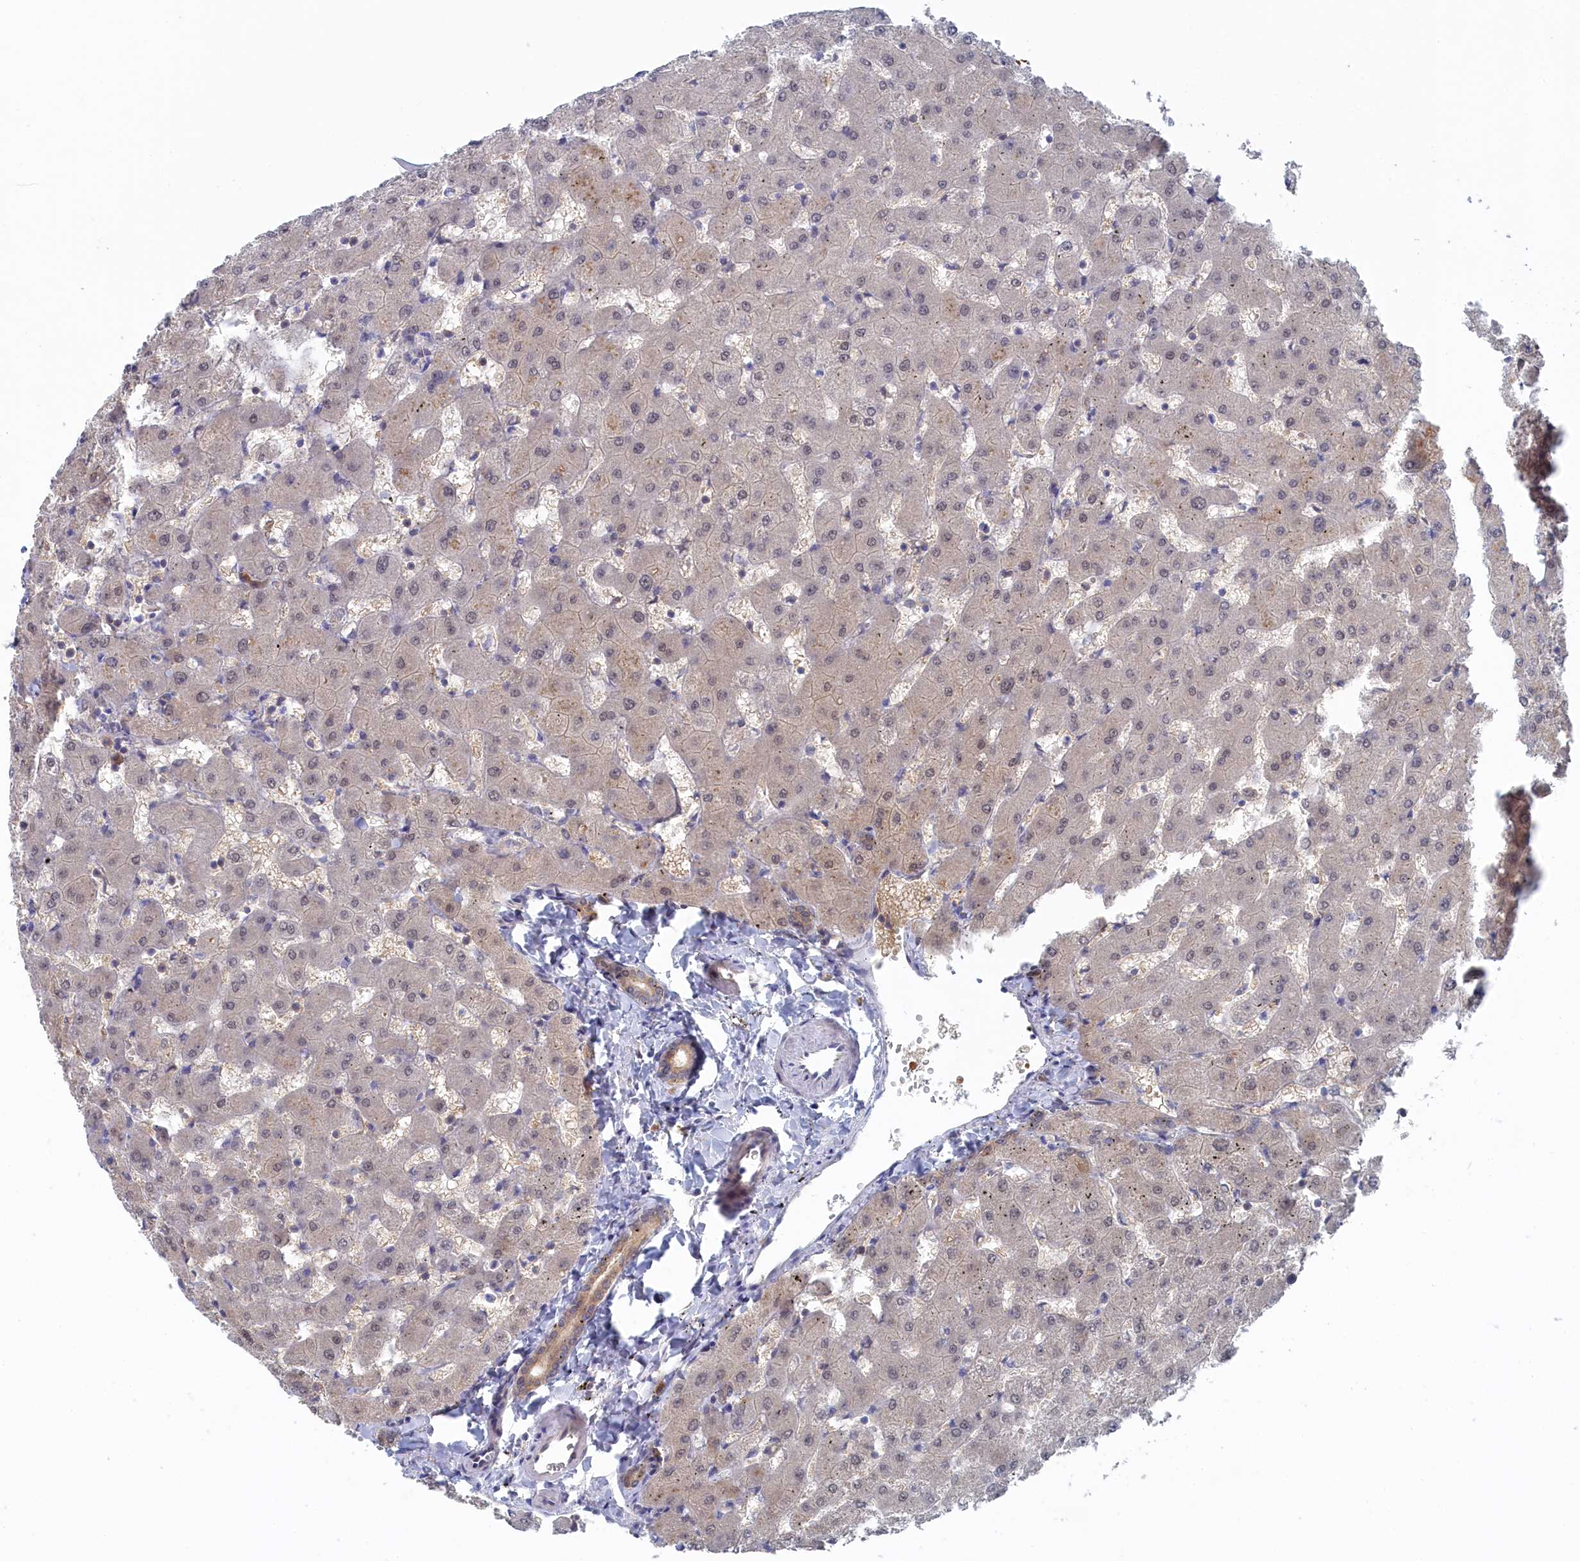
{"staining": {"intensity": "moderate", "quantity": ">75%", "location": "cytoplasmic/membranous"}, "tissue": "liver", "cell_type": "Cholangiocytes", "image_type": "normal", "snomed": [{"axis": "morphology", "description": "Normal tissue, NOS"}, {"axis": "topography", "description": "Liver"}], "caption": "Protein expression analysis of unremarkable human liver reveals moderate cytoplasmic/membranous positivity in about >75% of cholangiocytes. Ihc stains the protein in brown and the nuclei are stained blue.", "gene": "IRGQ", "patient": {"sex": "female", "age": 63}}